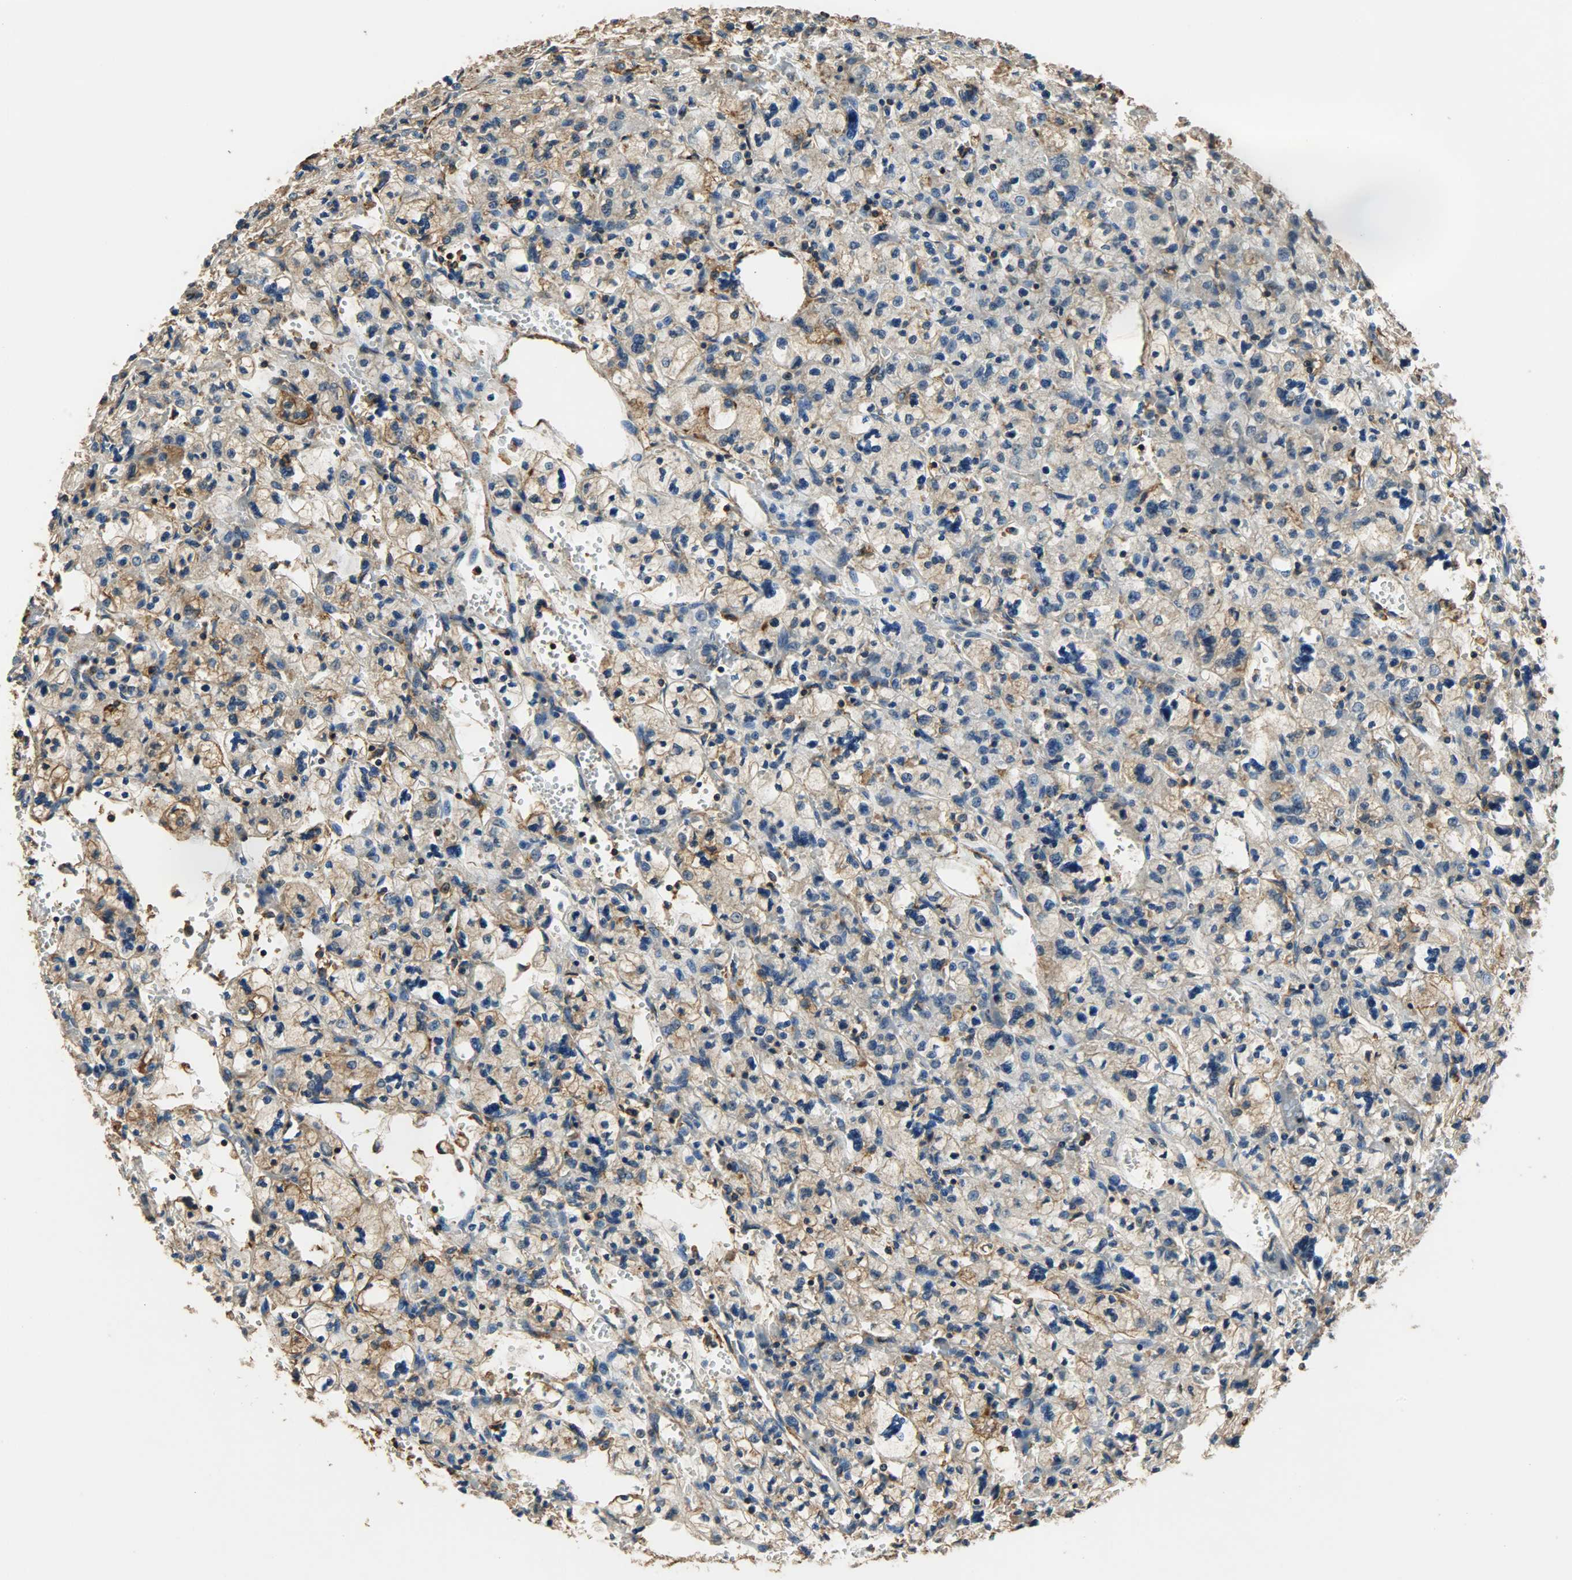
{"staining": {"intensity": "weak", "quantity": "25%-75%", "location": "cytoplasmic/membranous"}, "tissue": "renal cancer", "cell_type": "Tumor cells", "image_type": "cancer", "snomed": [{"axis": "morphology", "description": "Adenocarcinoma, NOS"}, {"axis": "topography", "description": "Kidney"}], "caption": "DAB (3,3'-diaminobenzidine) immunohistochemical staining of renal cancer demonstrates weak cytoplasmic/membranous protein expression in approximately 25%-75% of tumor cells.", "gene": "ANXA6", "patient": {"sex": "female", "age": 83}}